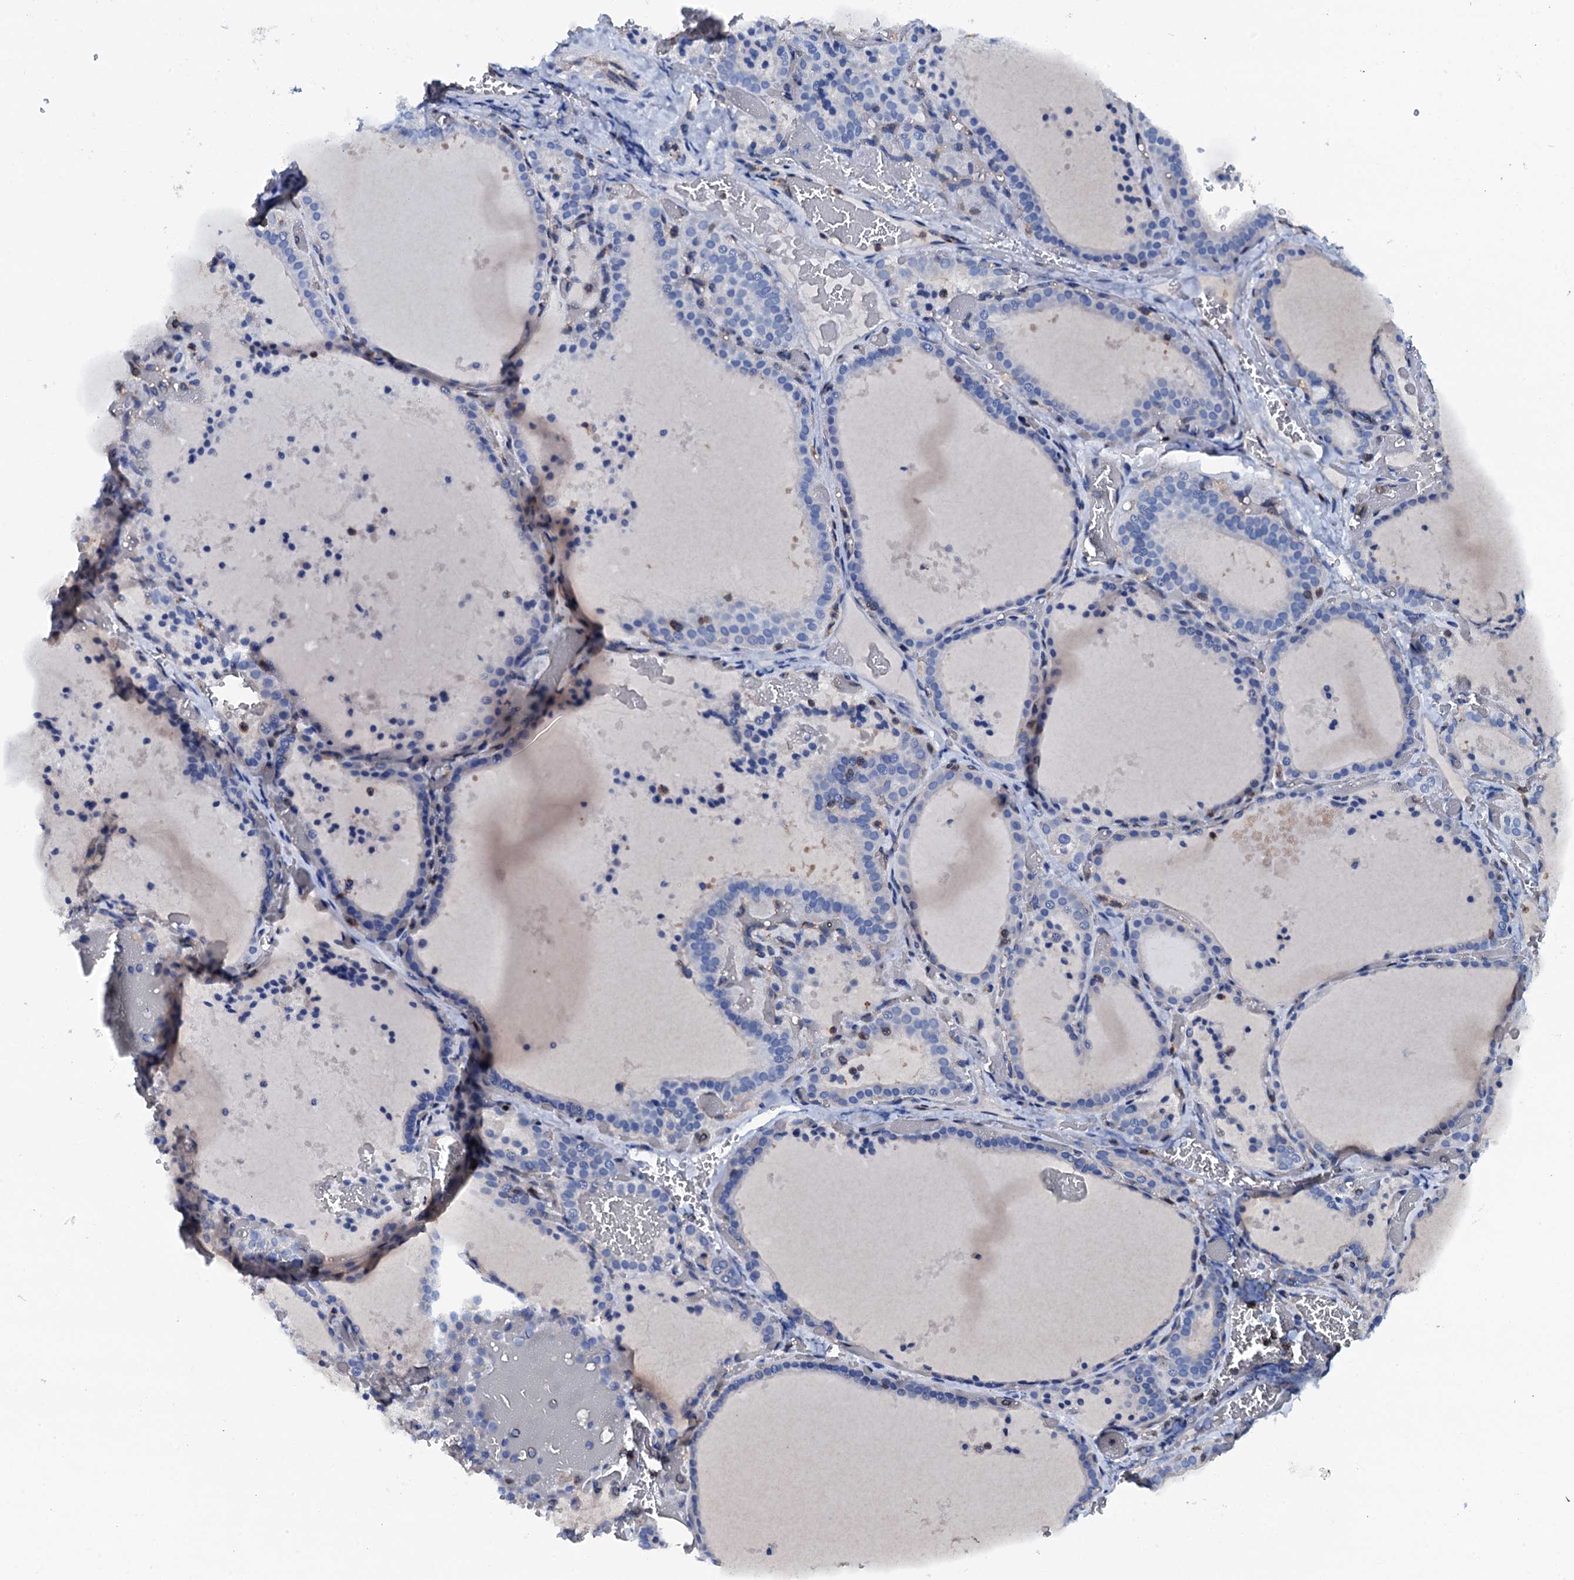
{"staining": {"intensity": "negative", "quantity": "none", "location": "none"}, "tissue": "thyroid gland", "cell_type": "Glandular cells", "image_type": "normal", "snomed": [{"axis": "morphology", "description": "Normal tissue, NOS"}, {"axis": "topography", "description": "Thyroid gland"}], "caption": "An immunohistochemistry micrograph of benign thyroid gland is shown. There is no staining in glandular cells of thyroid gland.", "gene": "MS4A4E", "patient": {"sex": "female", "age": 39}}